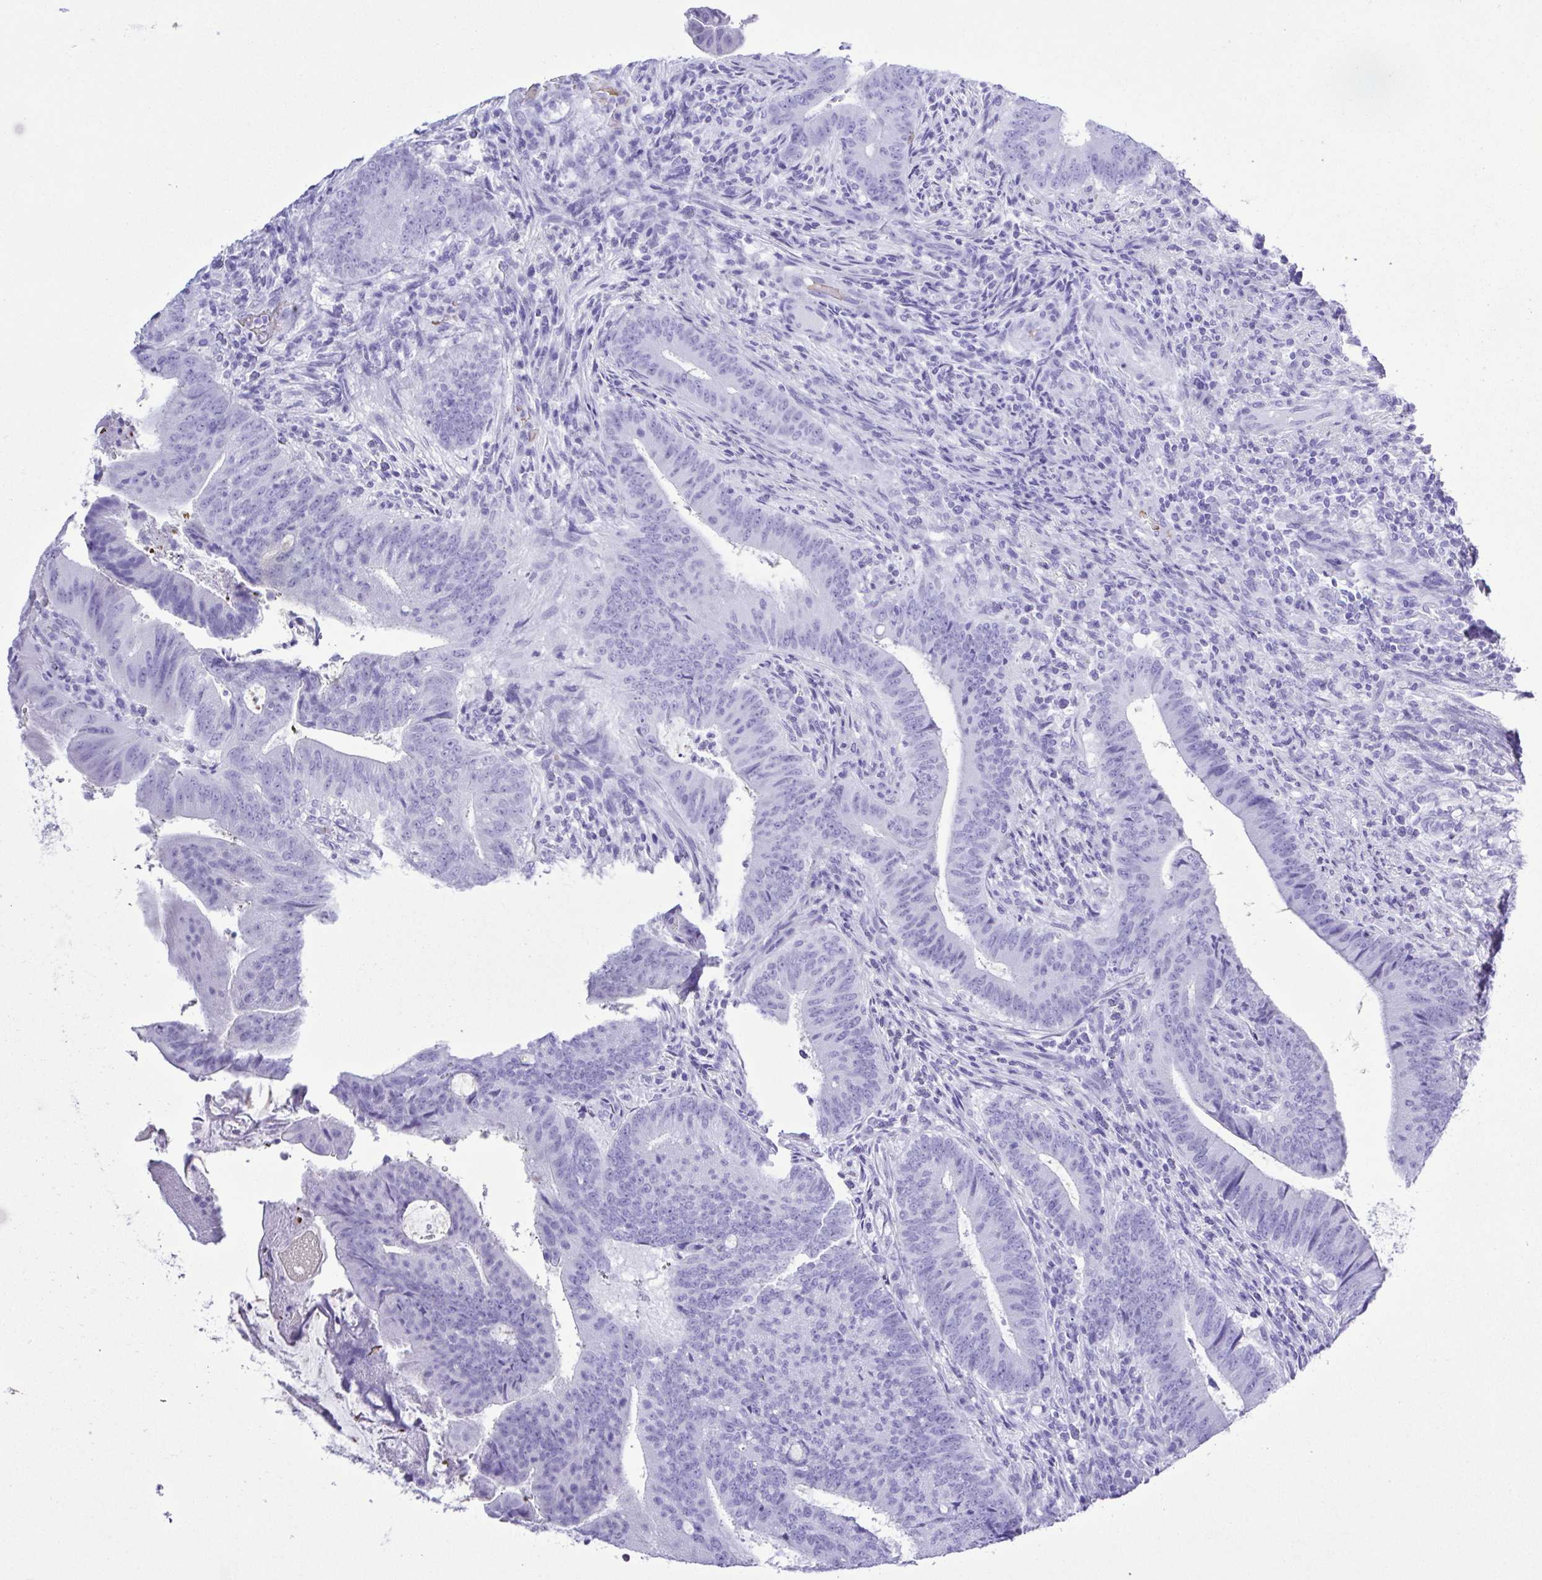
{"staining": {"intensity": "negative", "quantity": "none", "location": "none"}, "tissue": "colorectal cancer", "cell_type": "Tumor cells", "image_type": "cancer", "snomed": [{"axis": "morphology", "description": "Adenocarcinoma, NOS"}, {"axis": "topography", "description": "Colon"}], "caption": "There is no significant expression in tumor cells of colorectal adenocarcinoma. The staining was performed using DAB to visualize the protein expression in brown, while the nuclei were stained in blue with hematoxylin (Magnification: 20x).", "gene": "SYT1", "patient": {"sex": "female", "age": 43}}